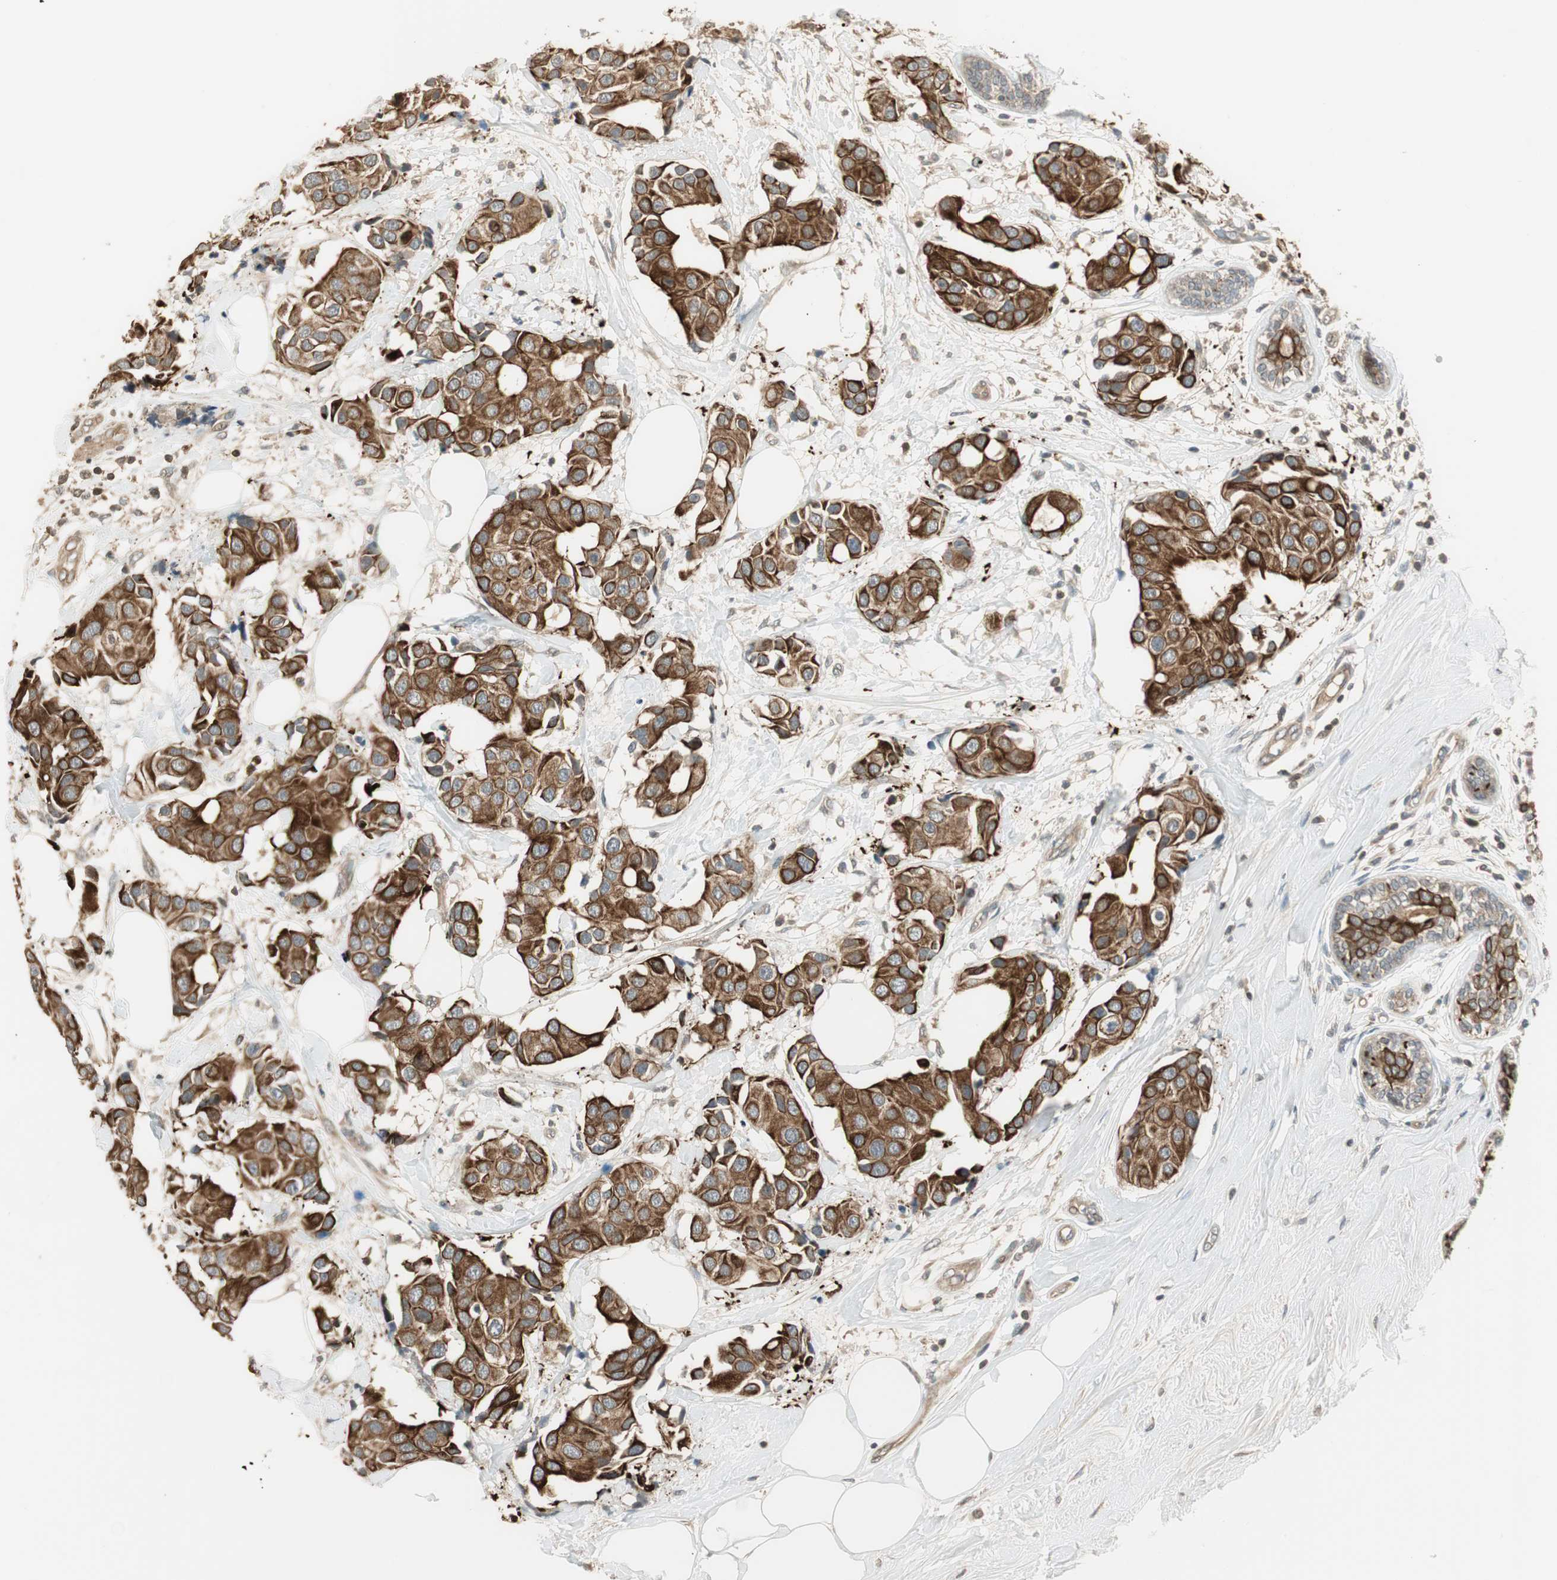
{"staining": {"intensity": "strong", "quantity": ">75%", "location": "cytoplasmic/membranous"}, "tissue": "breast cancer", "cell_type": "Tumor cells", "image_type": "cancer", "snomed": [{"axis": "morphology", "description": "Normal tissue, NOS"}, {"axis": "morphology", "description": "Duct carcinoma"}, {"axis": "topography", "description": "Breast"}], "caption": "A brown stain highlights strong cytoplasmic/membranous expression of a protein in human breast cancer tumor cells. (DAB IHC, brown staining for protein, blue staining for nuclei).", "gene": "PFDN5", "patient": {"sex": "female", "age": 39}}